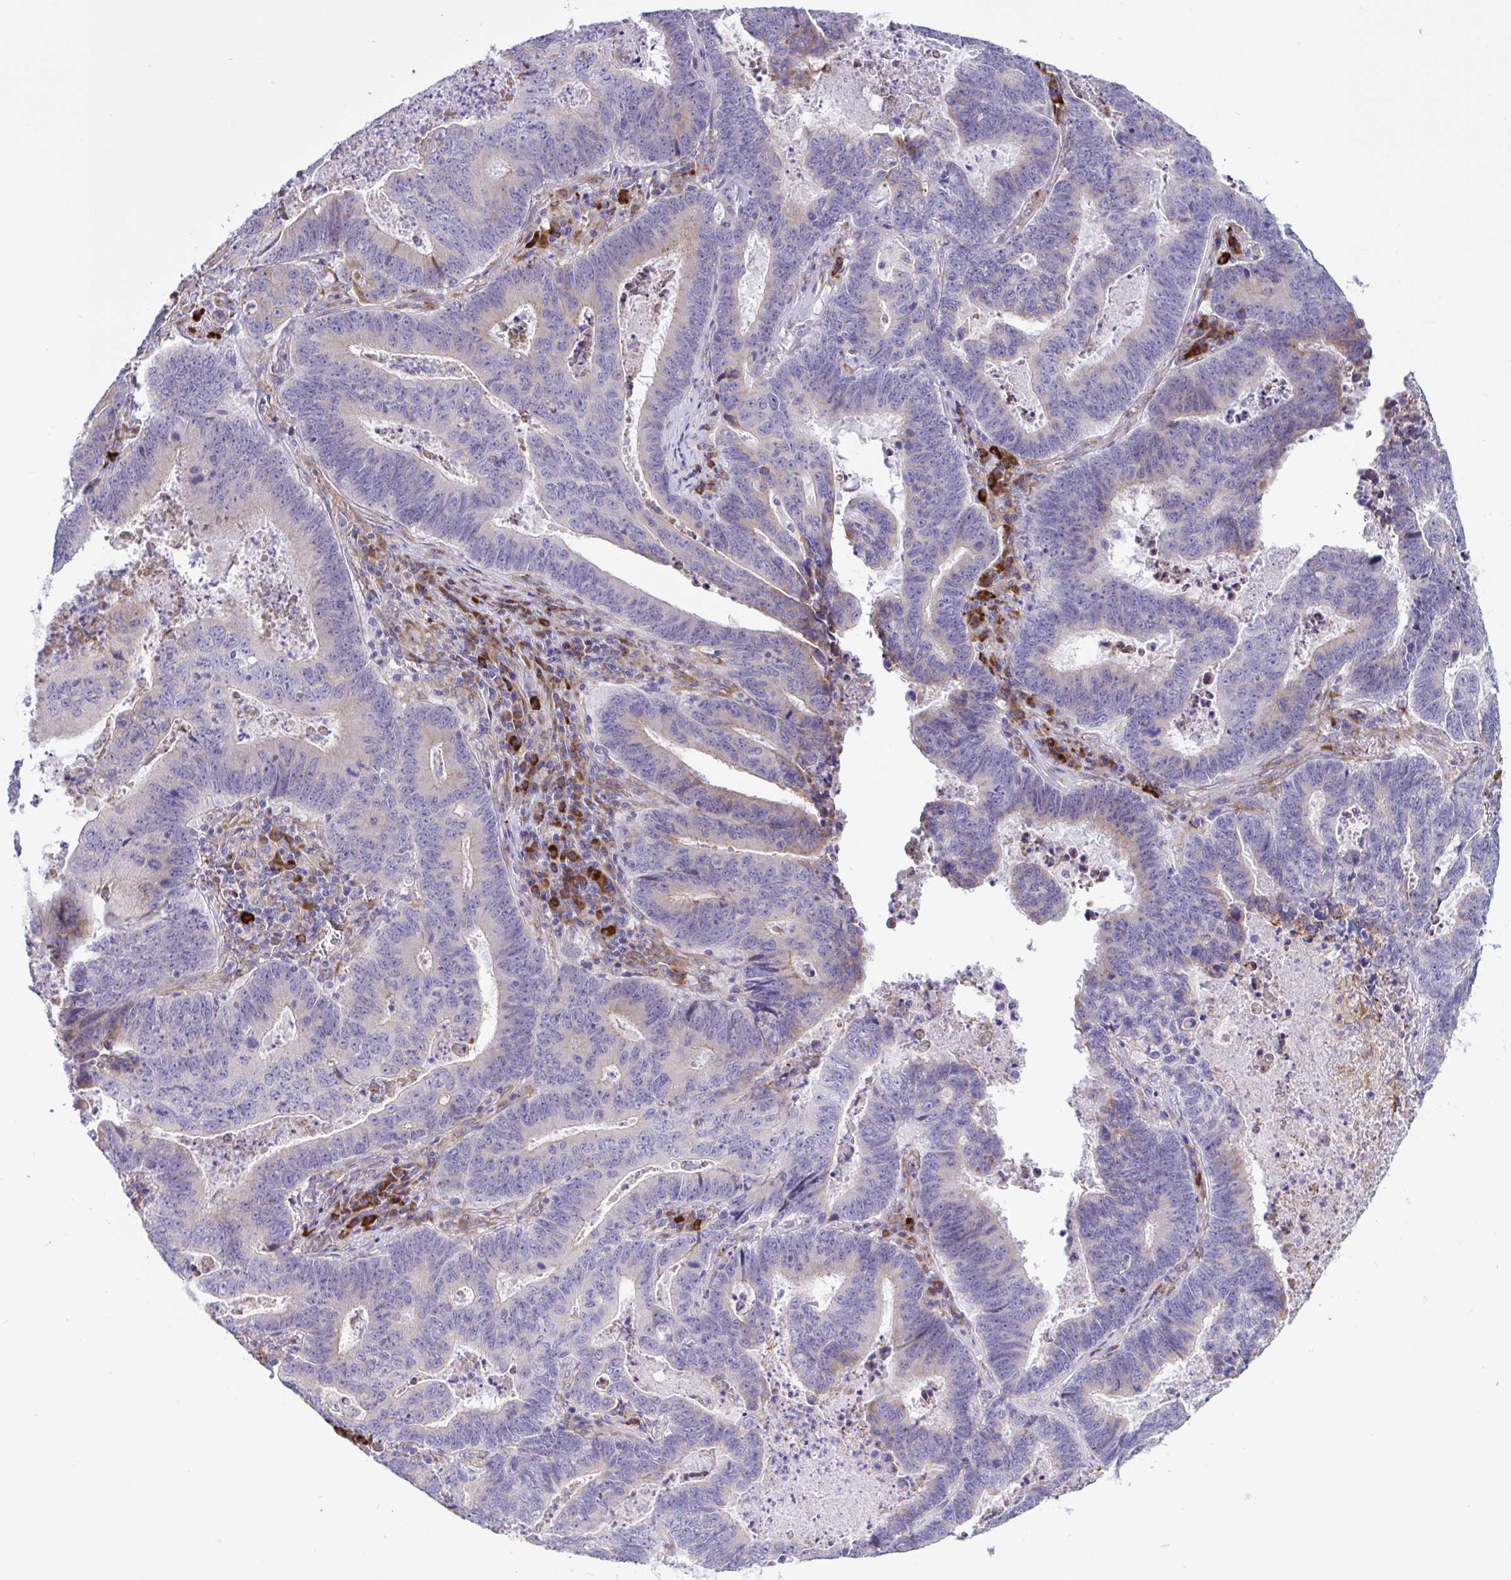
{"staining": {"intensity": "weak", "quantity": "25%-75%", "location": "cytoplasmic/membranous"}, "tissue": "lung cancer", "cell_type": "Tumor cells", "image_type": "cancer", "snomed": [{"axis": "morphology", "description": "Aneuploidy"}, {"axis": "morphology", "description": "Adenocarcinoma, NOS"}, {"axis": "morphology", "description": "Adenocarcinoma primary or metastatic"}, {"axis": "topography", "description": "Lung"}], "caption": "Protein positivity by immunohistochemistry exhibits weak cytoplasmic/membranous staining in about 25%-75% of tumor cells in adenocarcinoma primary or metastatic (lung).", "gene": "DSC3", "patient": {"sex": "female", "age": 75}}